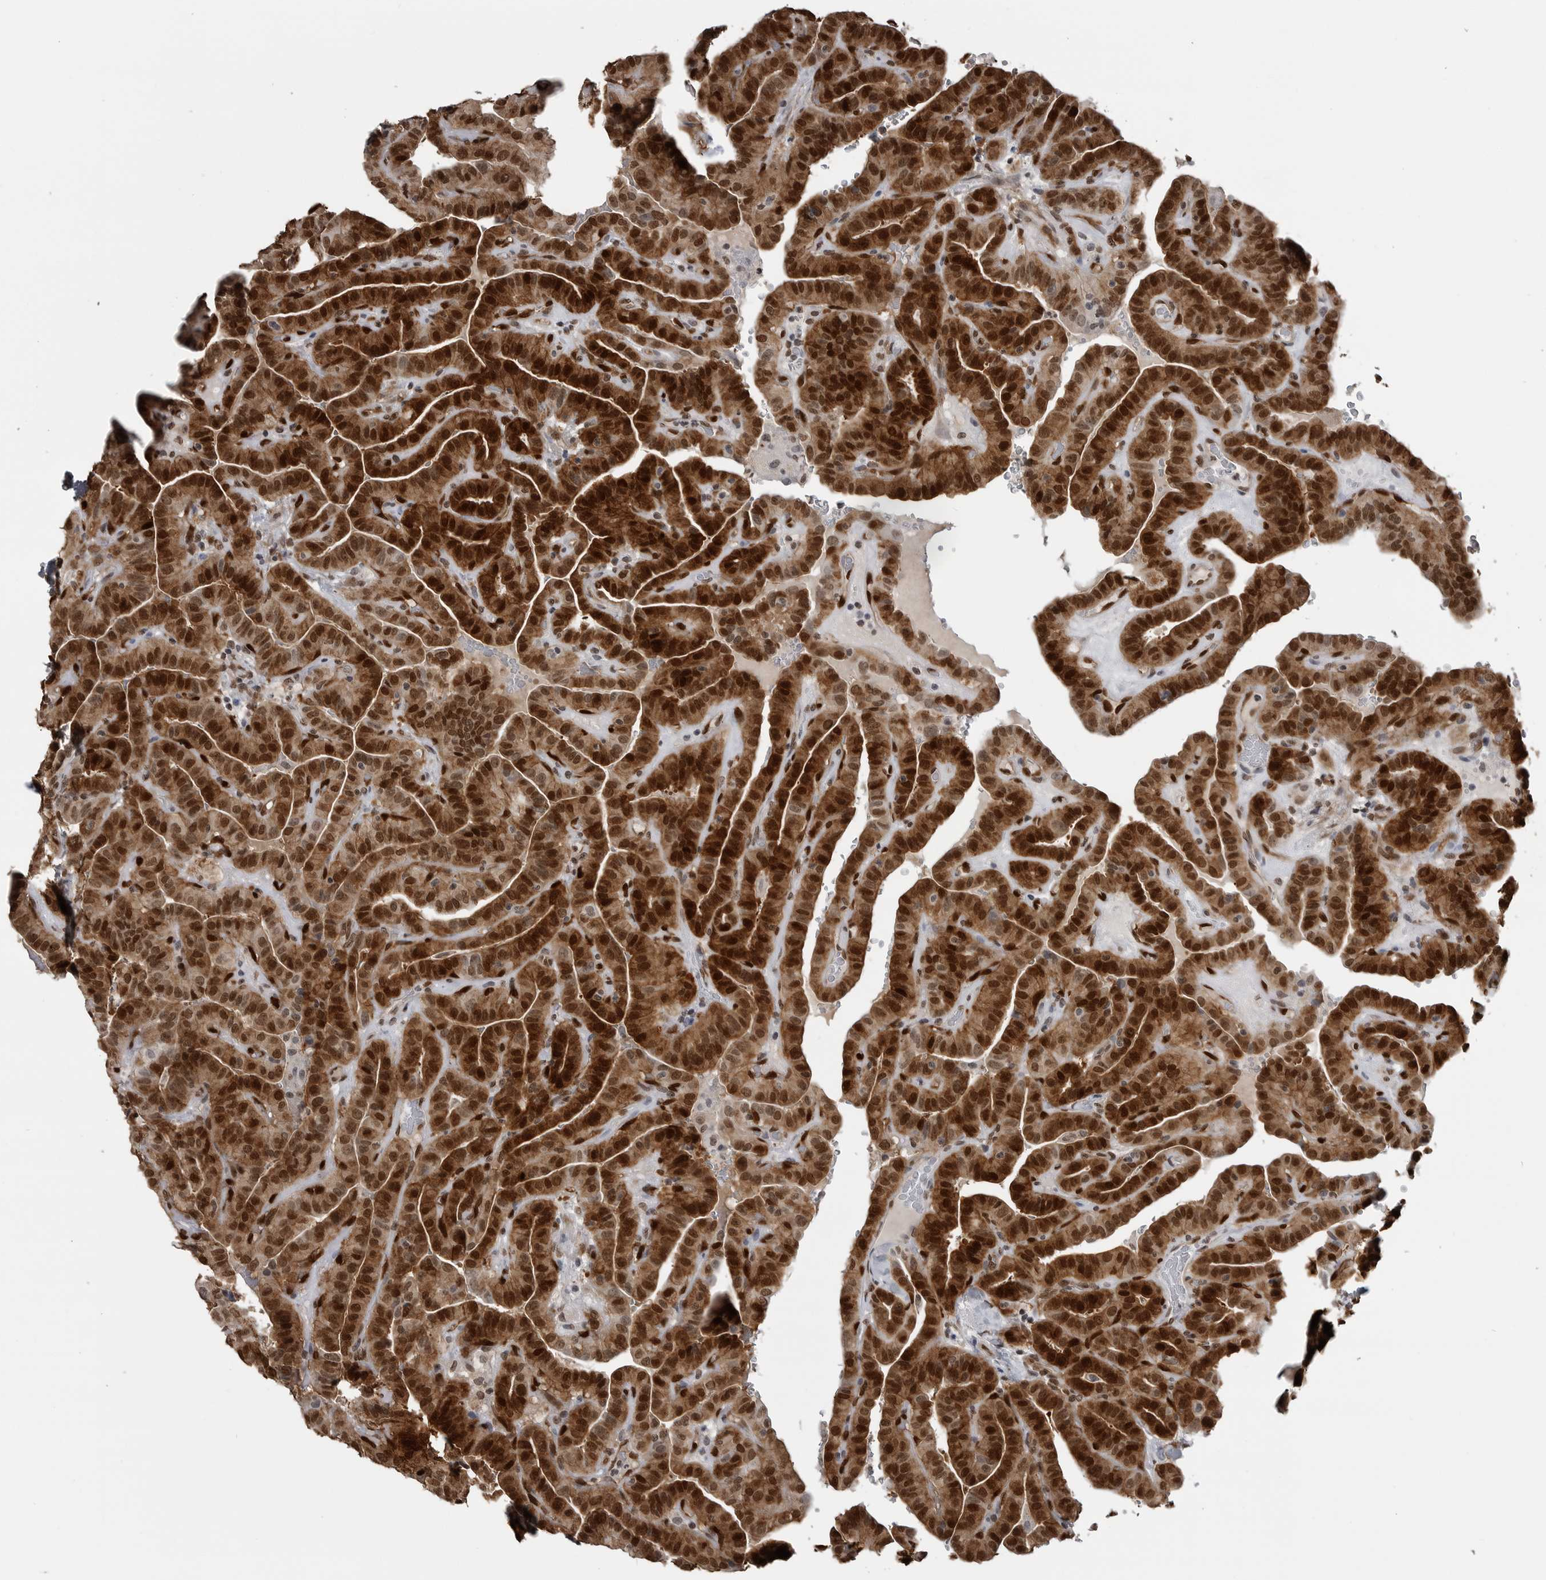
{"staining": {"intensity": "strong", "quantity": ">75%", "location": "cytoplasmic/membranous,nuclear"}, "tissue": "thyroid cancer", "cell_type": "Tumor cells", "image_type": "cancer", "snomed": [{"axis": "morphology", "description": "Papillary adenocarcinoma, NOS"}, {"axis": "topography", "description": "Thyroid gland"}], "caption": "High-magnification brightfield microscopy of thyroid cancer stained with DAB (brown) and counterstained with hematoxylin (blue). tumor cells exhibit strong cytoplasmic/membranous and nuclear expression is present in about>75% of cells.", "gene": "SMAD2", "patient": {"sex": "male", "age": 77}}